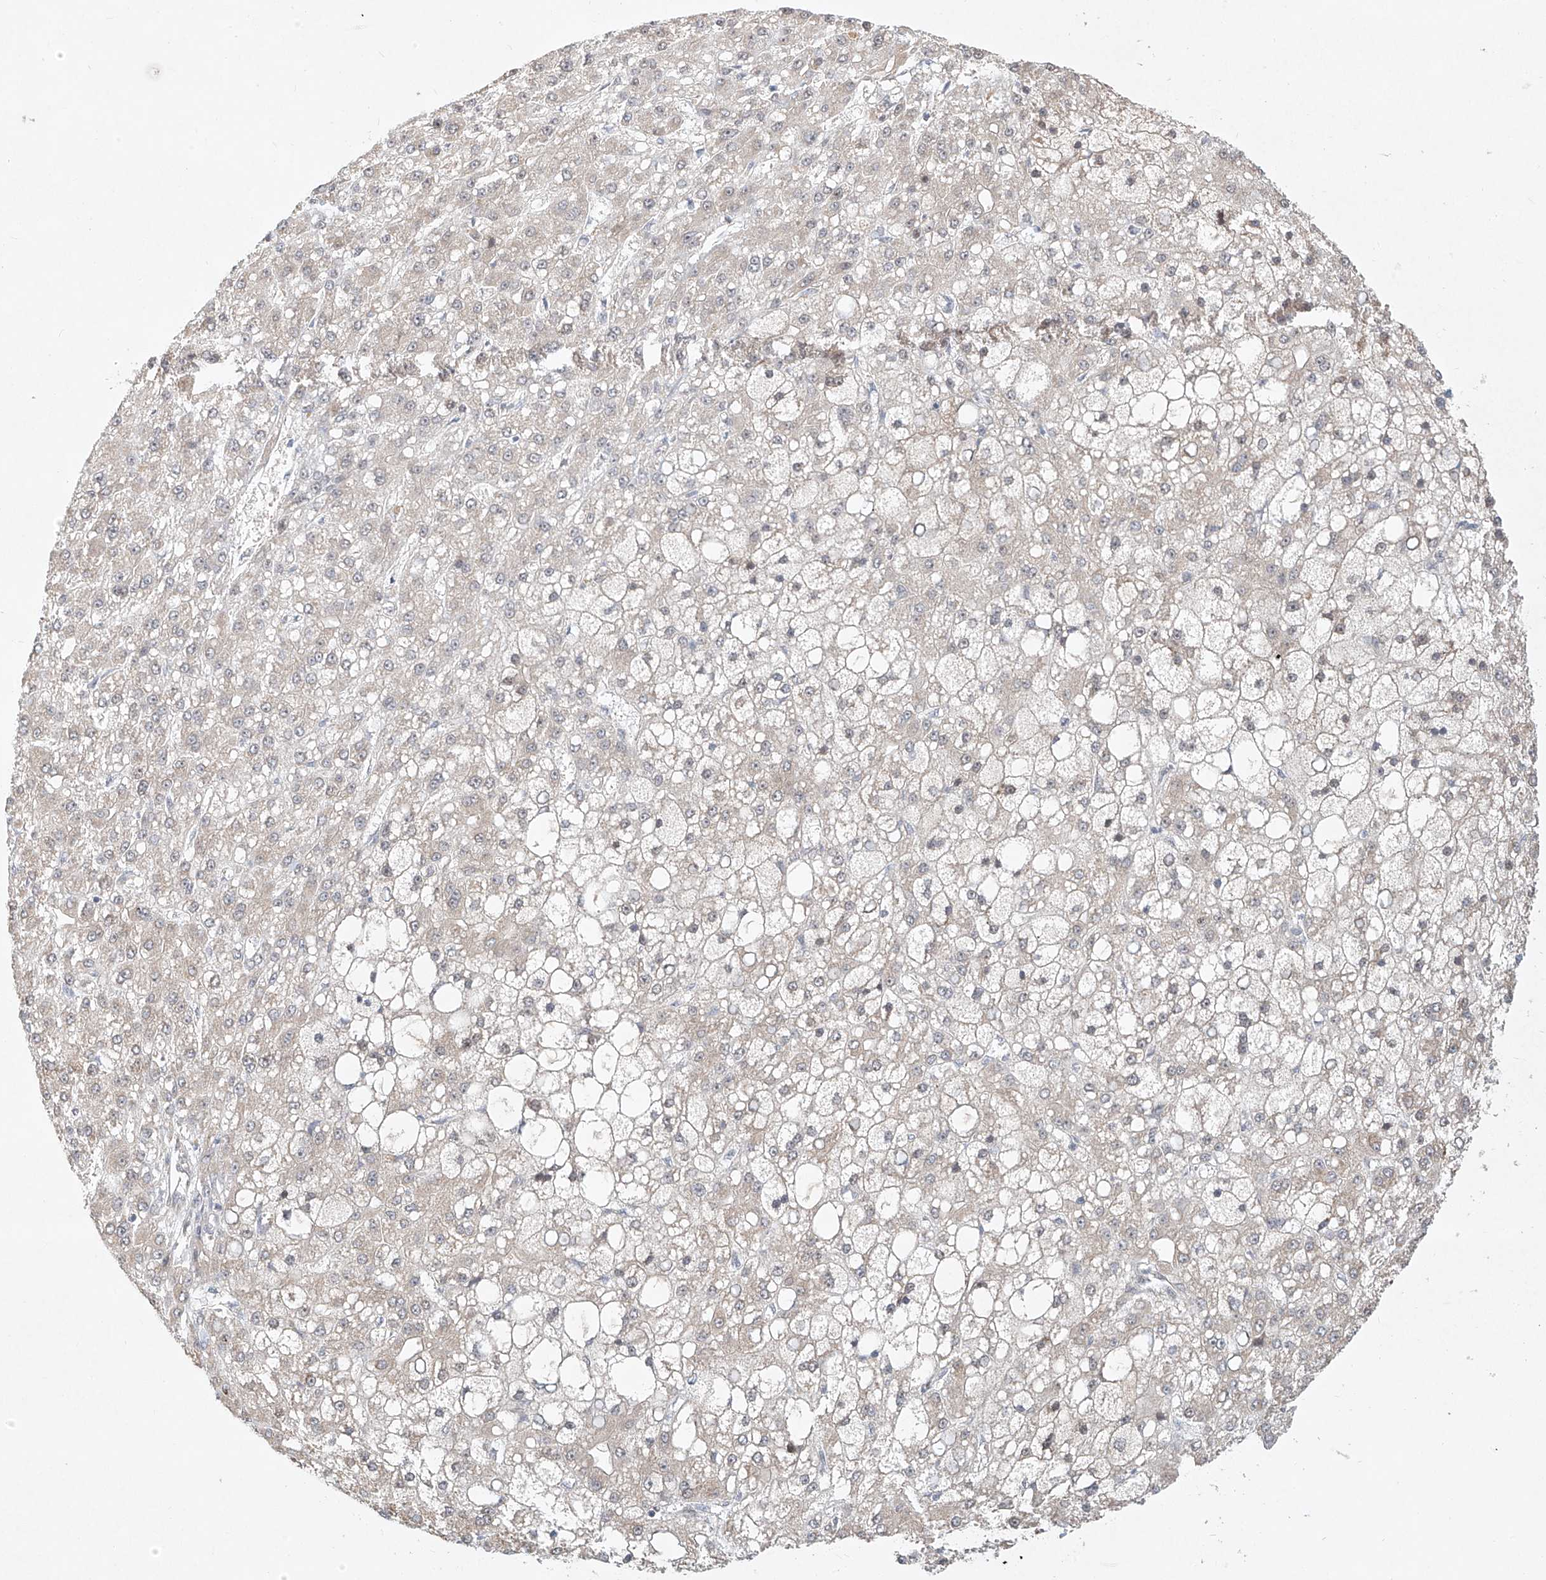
{"staining": {"intensity": "weak", "quantity": "25%-75%", "location": "cytoplasmic/membranous"}, "tissue": "liver cancer", "cell_type": "Tumor cells", "image_type": "cancer", "snomed": [{"axis": "morphology", "description": "Carcinoma, Hepatocellular, NOS"}, {"axis": "topography", "description": "Liver"}], "caption": "Tumor cells reveal weak cytoplasmic/membranous expression in approximately 25%-75% of cells in hepatocellular carcinoma (liver).", "gene": "TASP1", "patient": {"sex": "male", "age": 67}}